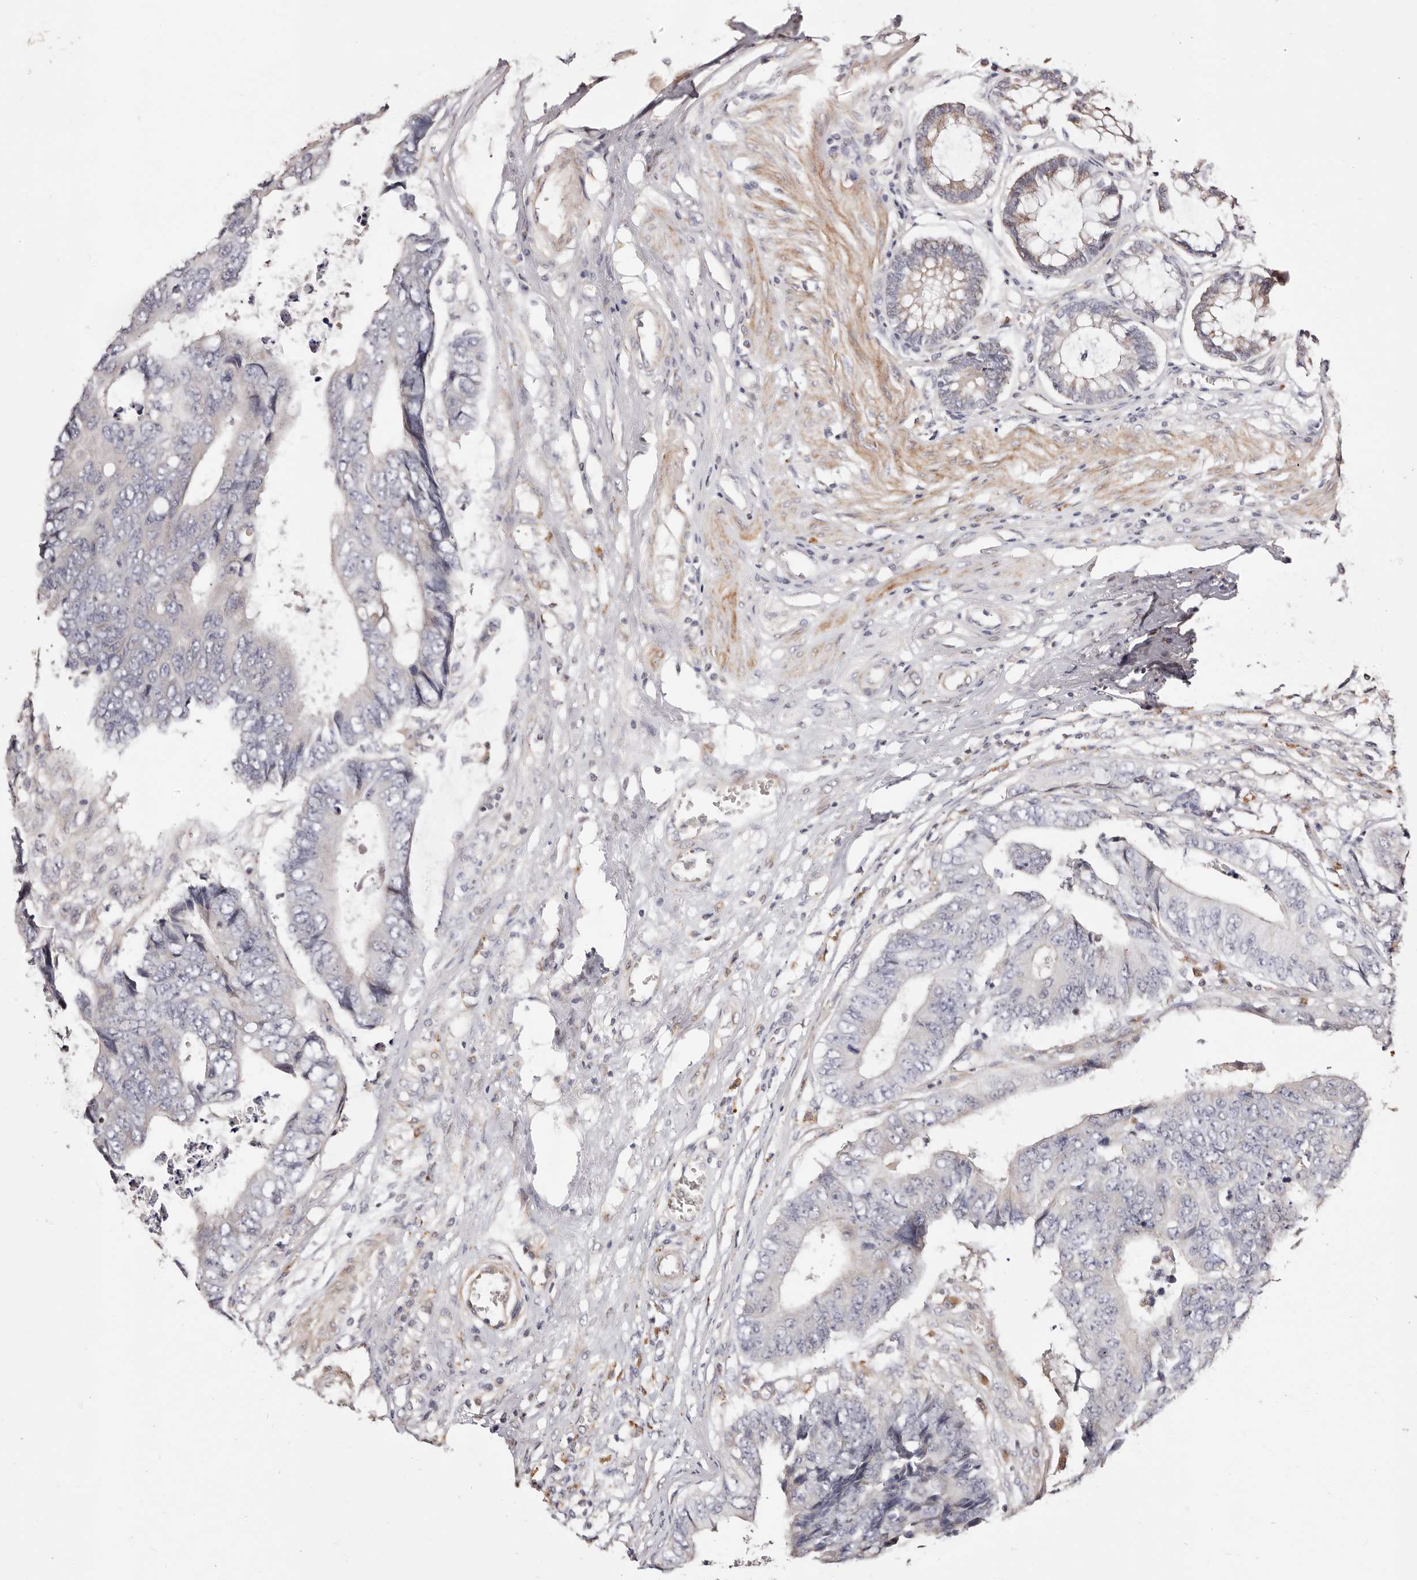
{"staining": {"intensity": "negative", "quantity": "none", "location": "none"}, "tissue": "colorectal cancer", "cell_type": "Tumor cells", "image_type": "cancer", "snomed": [{"axis": "morphology", "description": "Adenocarcinoma, NOS"}, {"axis": "topography", "description": "Rectum"}], "caption": "Human colorectal cancer stained for a protein using immunohistochemistry (IHC) reveals no positivity in tumor cells.", "gene": "MAPK1", "patient": {"sex": "male", "age": 84}}